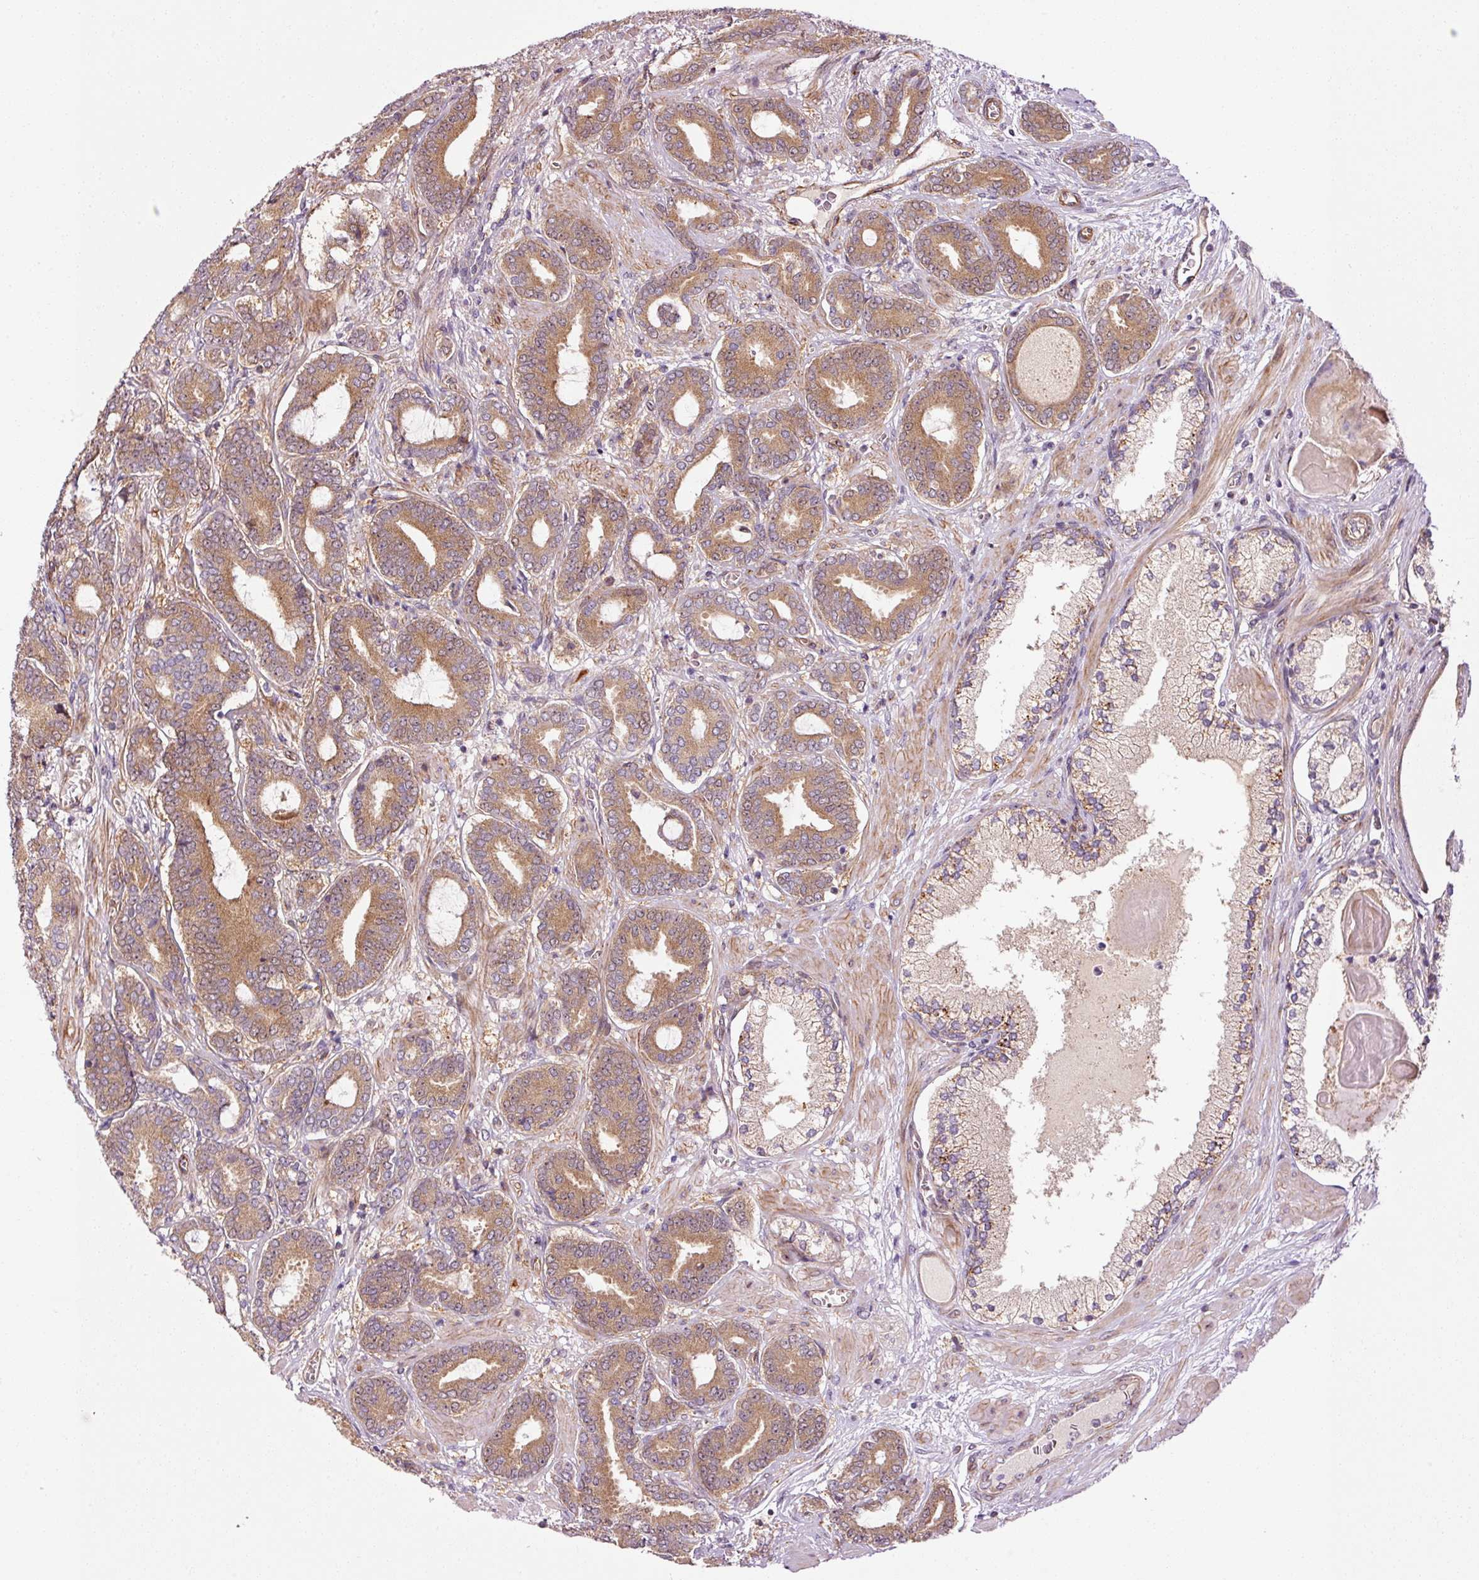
{"staining": {"intensity": "moderate", "quantity": ">75%", "location": "cytoplasmic/membranous"}, "tissue": "prostate cancer", "cell_type": "Tumor cells", "image_type": "cancer", "snomed": [{"axis": "morphology", "description": "Adenocarcinoma, Low grade"}, {"axis": "topography", "description": "Prostate and seminal vesicle, NOS"}], "caption": "A high-resolution micrograph shows IHC staining of adenocarcinoma (low-grade) (prostate), which shows moderate cytoplasmic/membranous expression in about >75% of tumor cells.", "gene": "PPP1R14B", "patient": {"sex": "male", "age": 61}}